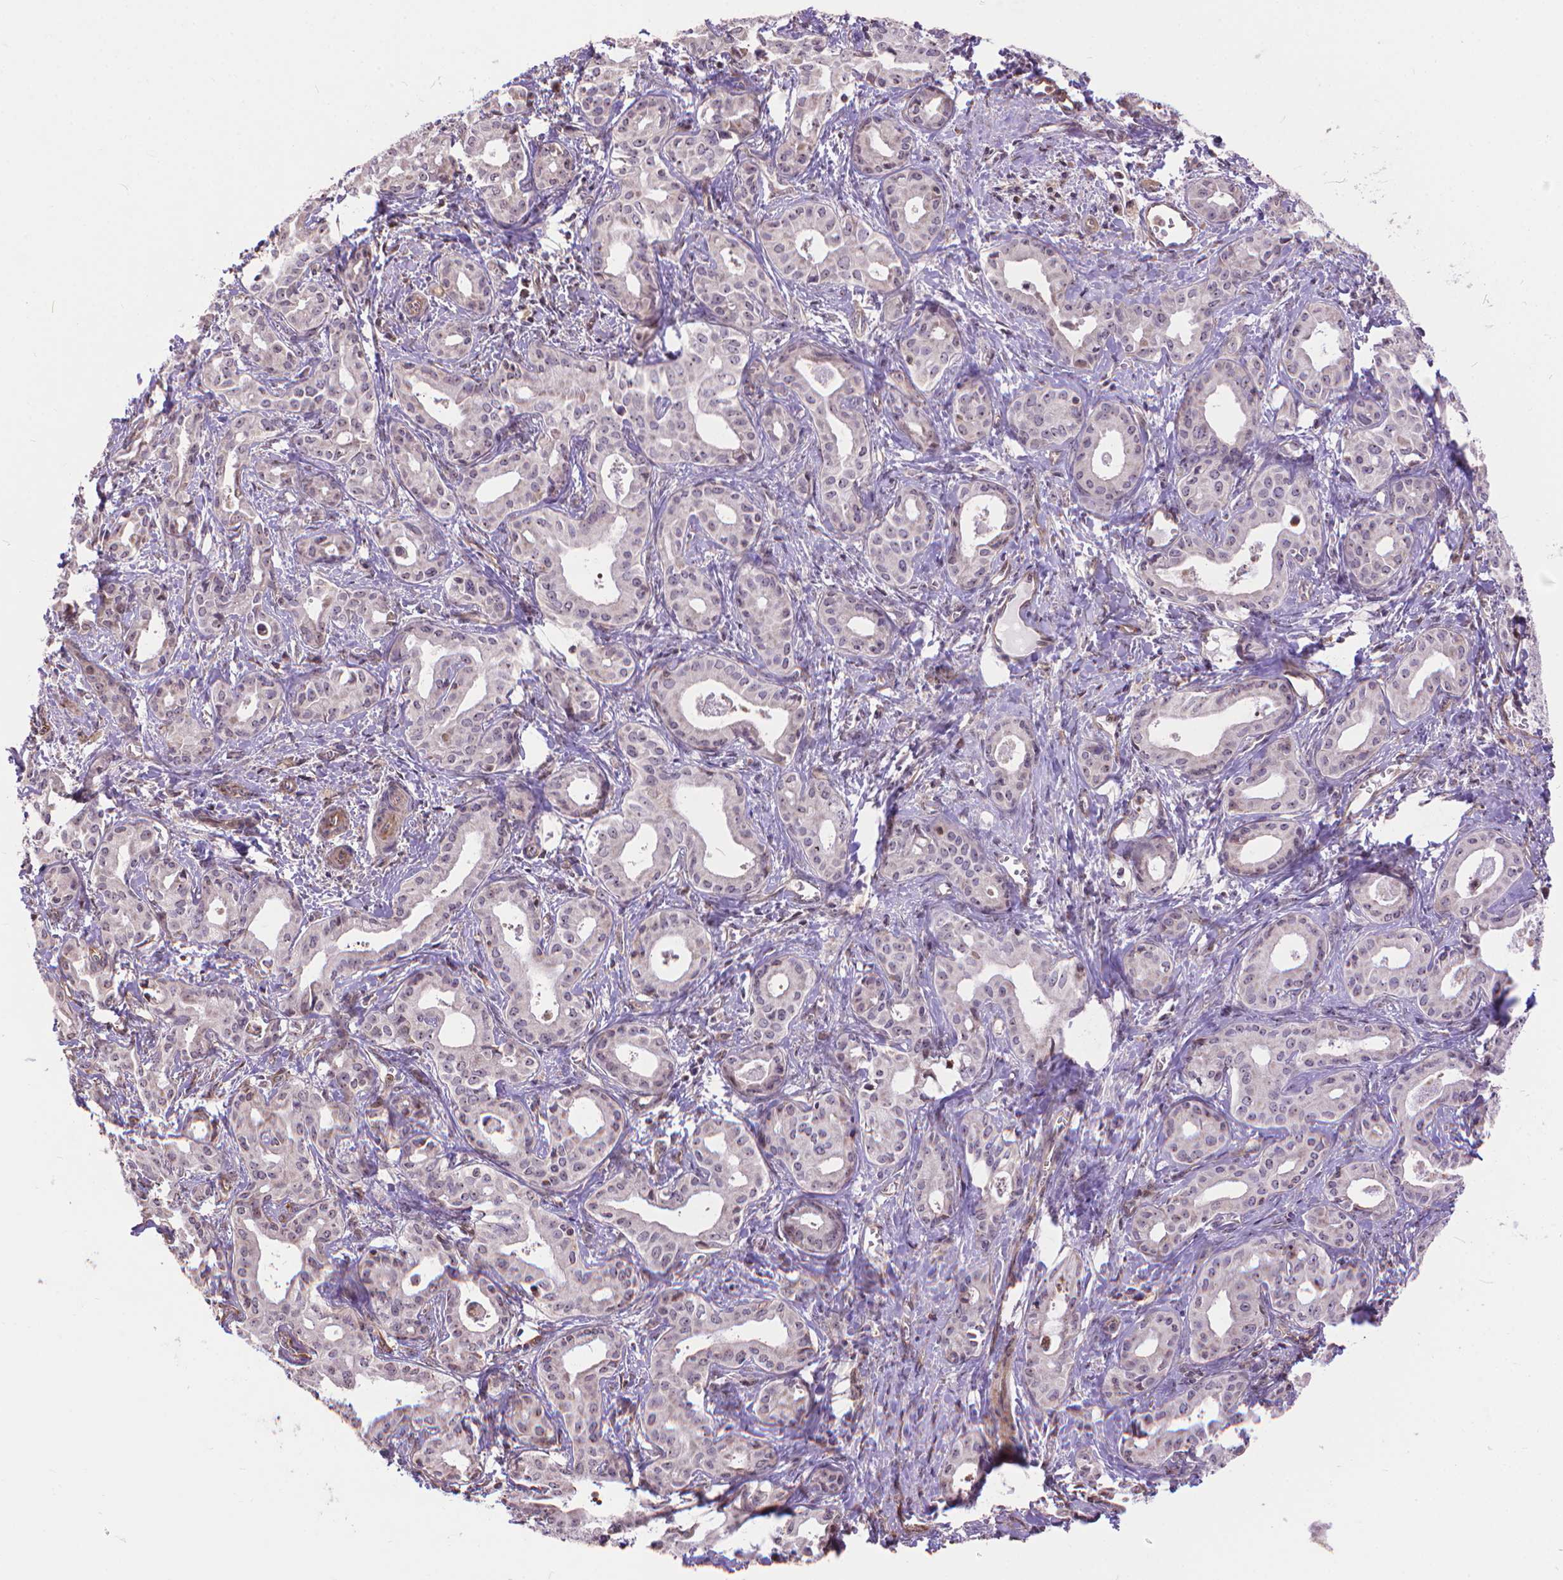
{"staining": {"intensity": "negative", "quantity": "none", "location": "none"}, "tissue": "liver cancer", "cell_type": "Tumor cells", "image_type": "cancer", "snomed": [{"axis": "morphology", "description": "Cholangiocarcinoma"}, {"axis": "topography", "description": "Liver"}], "caption": "Immunohistochemistry (IHC) micrograph of liver cholangiocarcinoma stained for a protein (brown), which exhibits no expression in tumor cells. The staining is performed using DAB brown chromogen with nuclei counter-stained in using hematoxylin.", "gene": "TMEM135", "patient": {"sex": "female", "age": 65}}